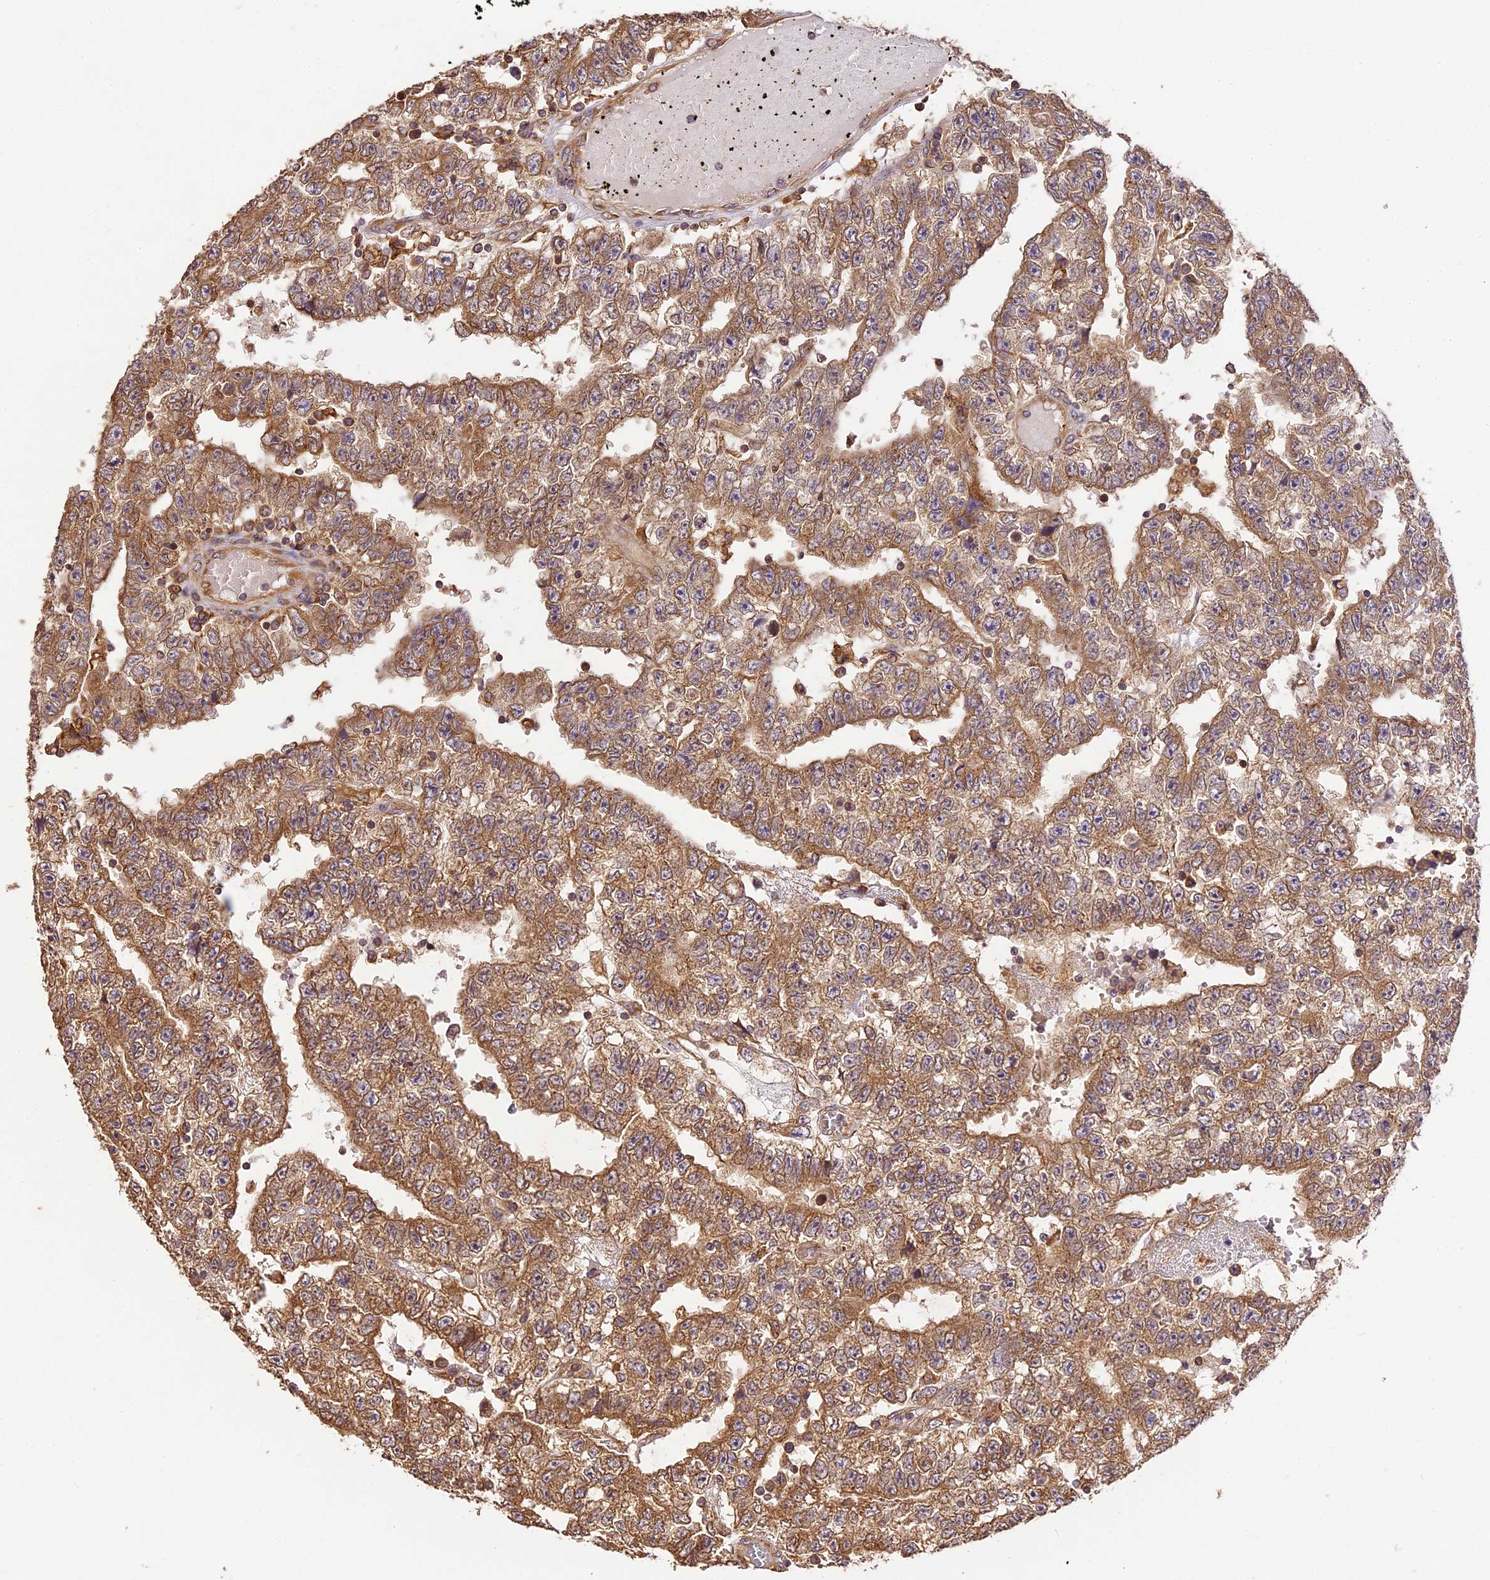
{"staining": {"intensity": "moderate", "quantity": ">75%", "location": "cytoplasmic/membranous"}, "tissue": "testis cancer", "cell_type": "Tumor cells", "image_type": "cancer", "snomed": [{"axis": "morphology", "description": "Carcinoma, Embryonal, NOS"}, {"axis": "topography", "description": "Testis"}], "caption": "The micrograph reveals immunohistochemical staining of embryonal carcinoma (testis). There is moderate cytoplasmic/membranous staining is present in about >75% of tumor cells.", "gene": "BRAP", "patient": {"sex": "male", "age": 25}}